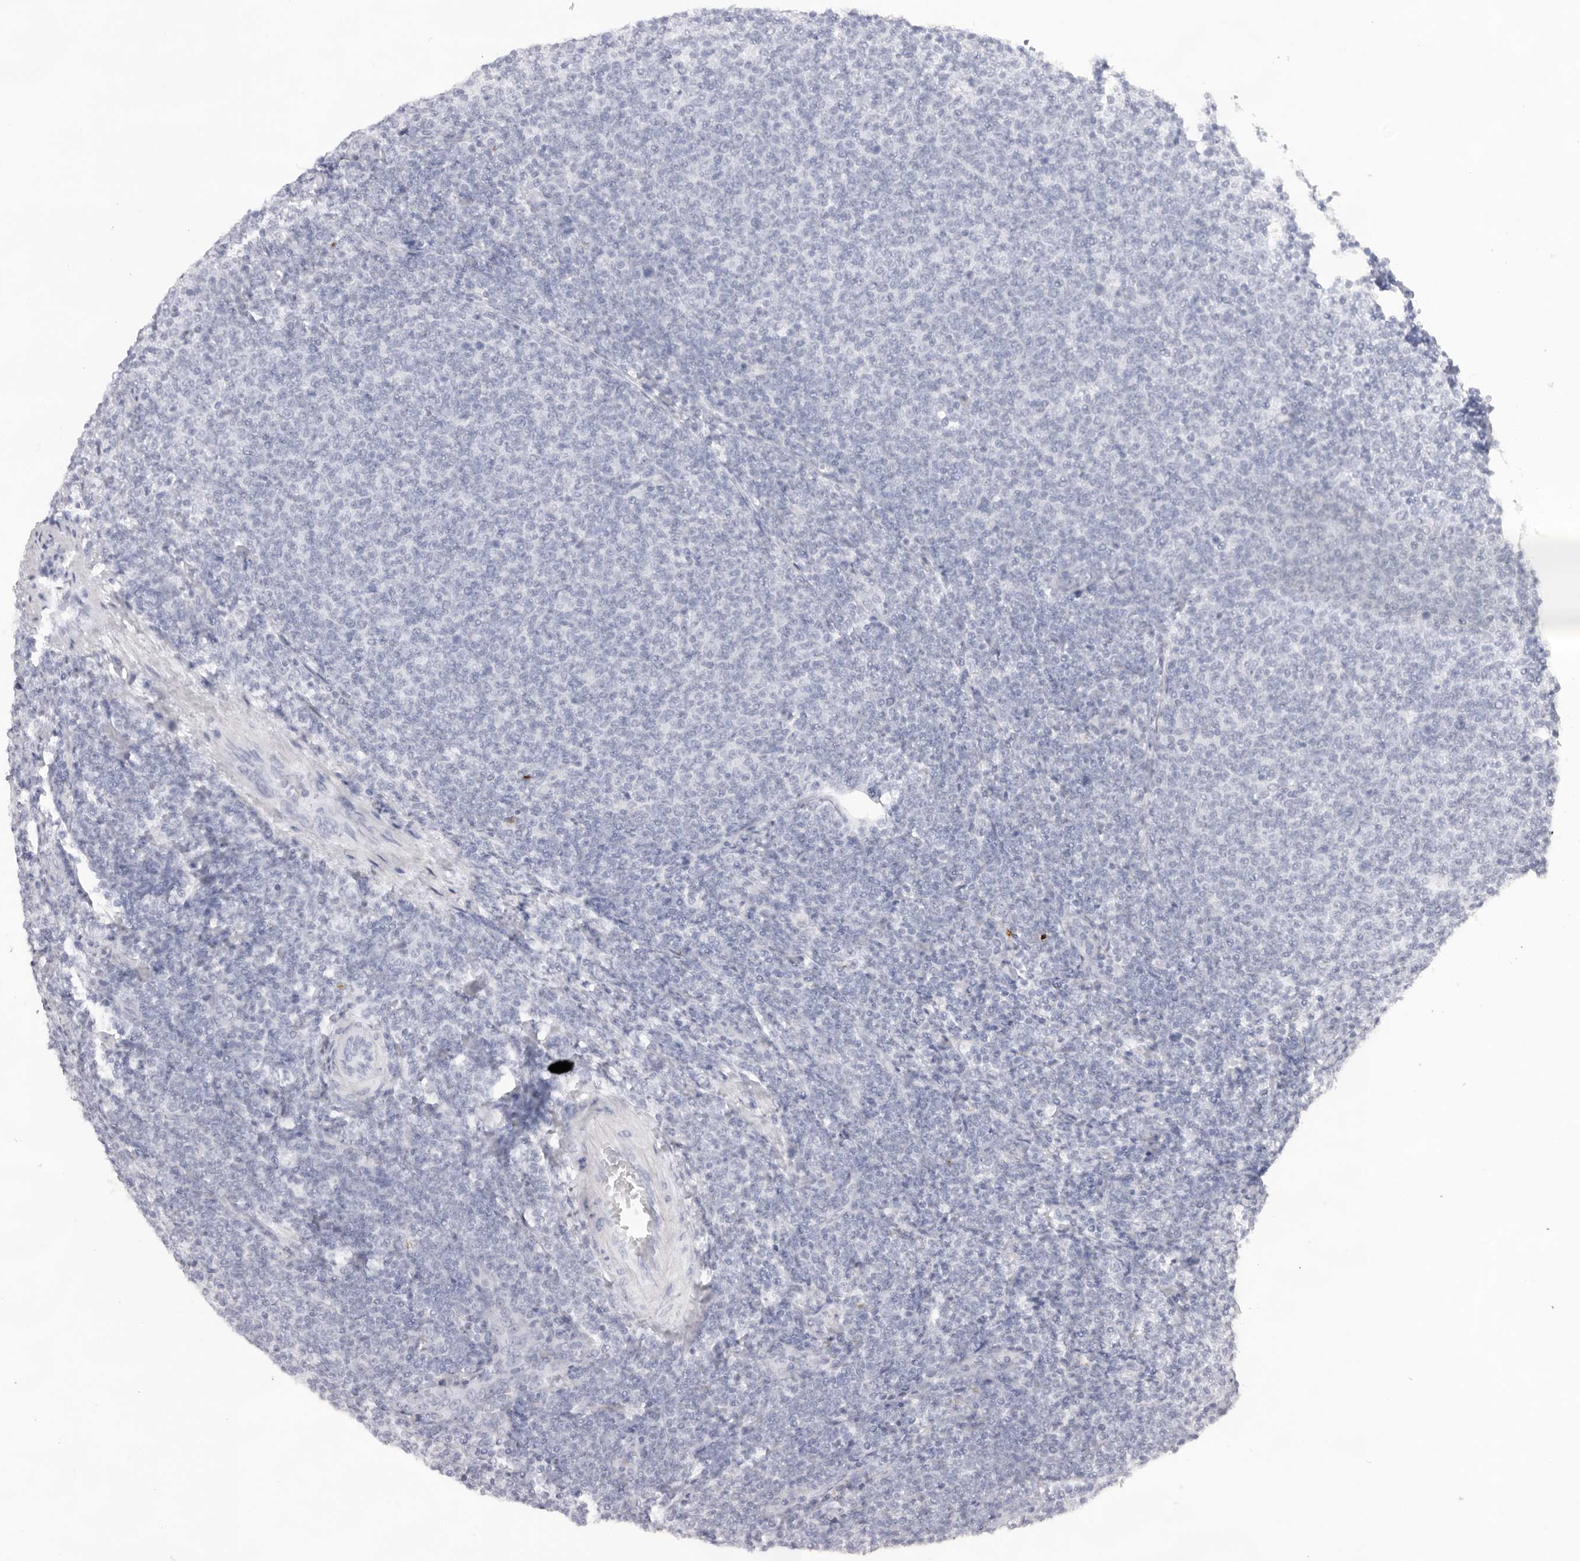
{"staining": {"intensity": "negative", "quantity": "none", "location": "none"}, "tissue": "lymphoma", "cell_type": "Tumor cells", "image_type": "cancer", "snomed": [{"axis": "morphology", "description": "Malignant lymphoma, non-Hodgkin's type, Low grade"}, {"axis": "topography", "description": "Lymph node"}], "caption": "A photomicrograph of low-grade malignant lymphoma, non-Hodgkin's type stained for a protein shows no brown staining in tumor cells.", "gene": "KLK12", "patient": {"sex": "male", "age": 66}}